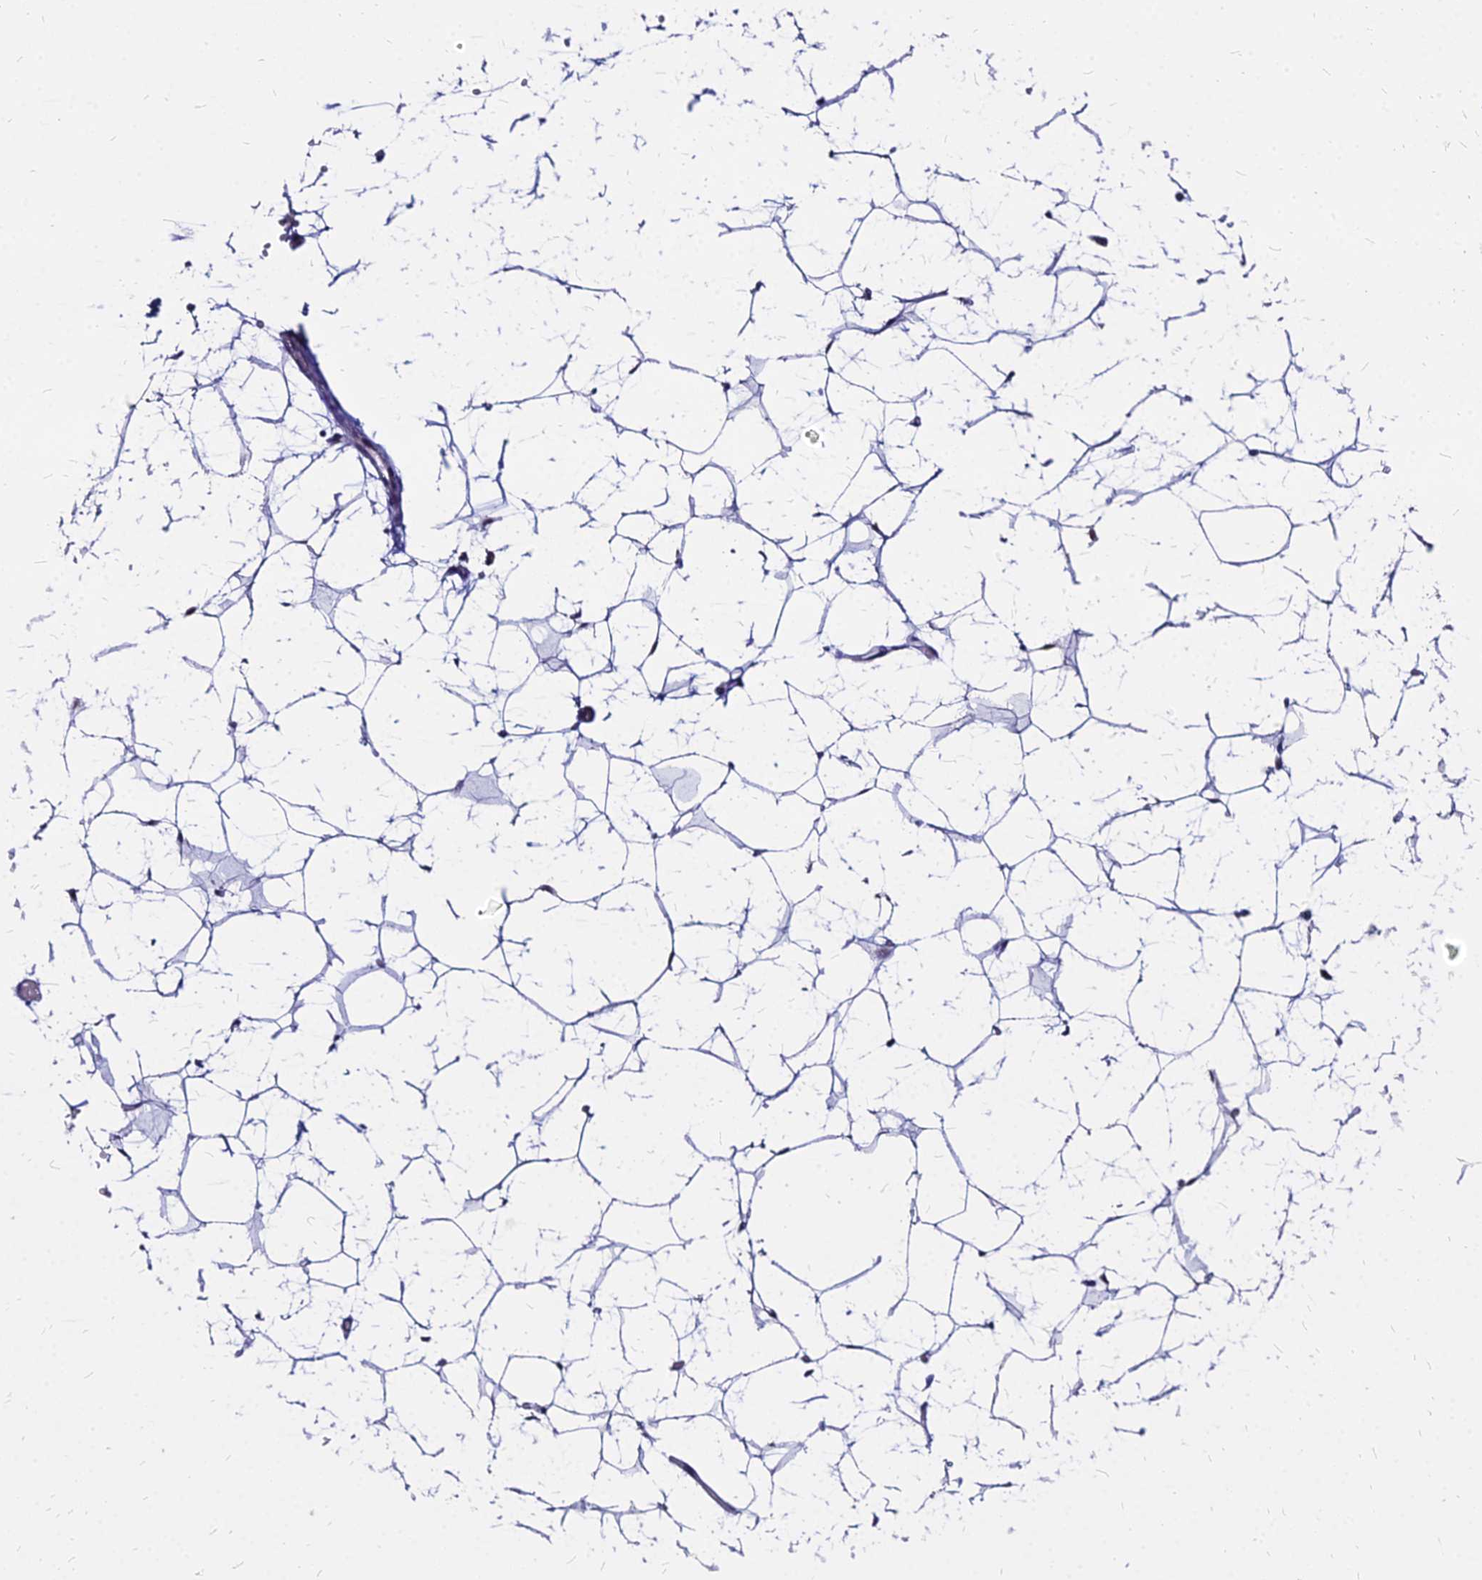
{"staining": {"intensity": "negative", "quantity": "none", "location": "none"}, "tissue": "adipose tissue", "cell_type": "Adipocytes", "image_type": "normal", "snomed": [{"axis": "morphology", "description": "Normal tissue, NOS"}, {"axis": "topography", "description": "Breast"}], "caption": "High magnification brightfield microscopy of unremarkable adipose tissue stained with DAB (brown) and counterstained with hematoxylin (blue): adipocytes show no significant staining. (DAB immunohistochemistry (IHC), high magnification).", "gene": "ACSM6", "patient": {"sex": "female", "age": 23}}